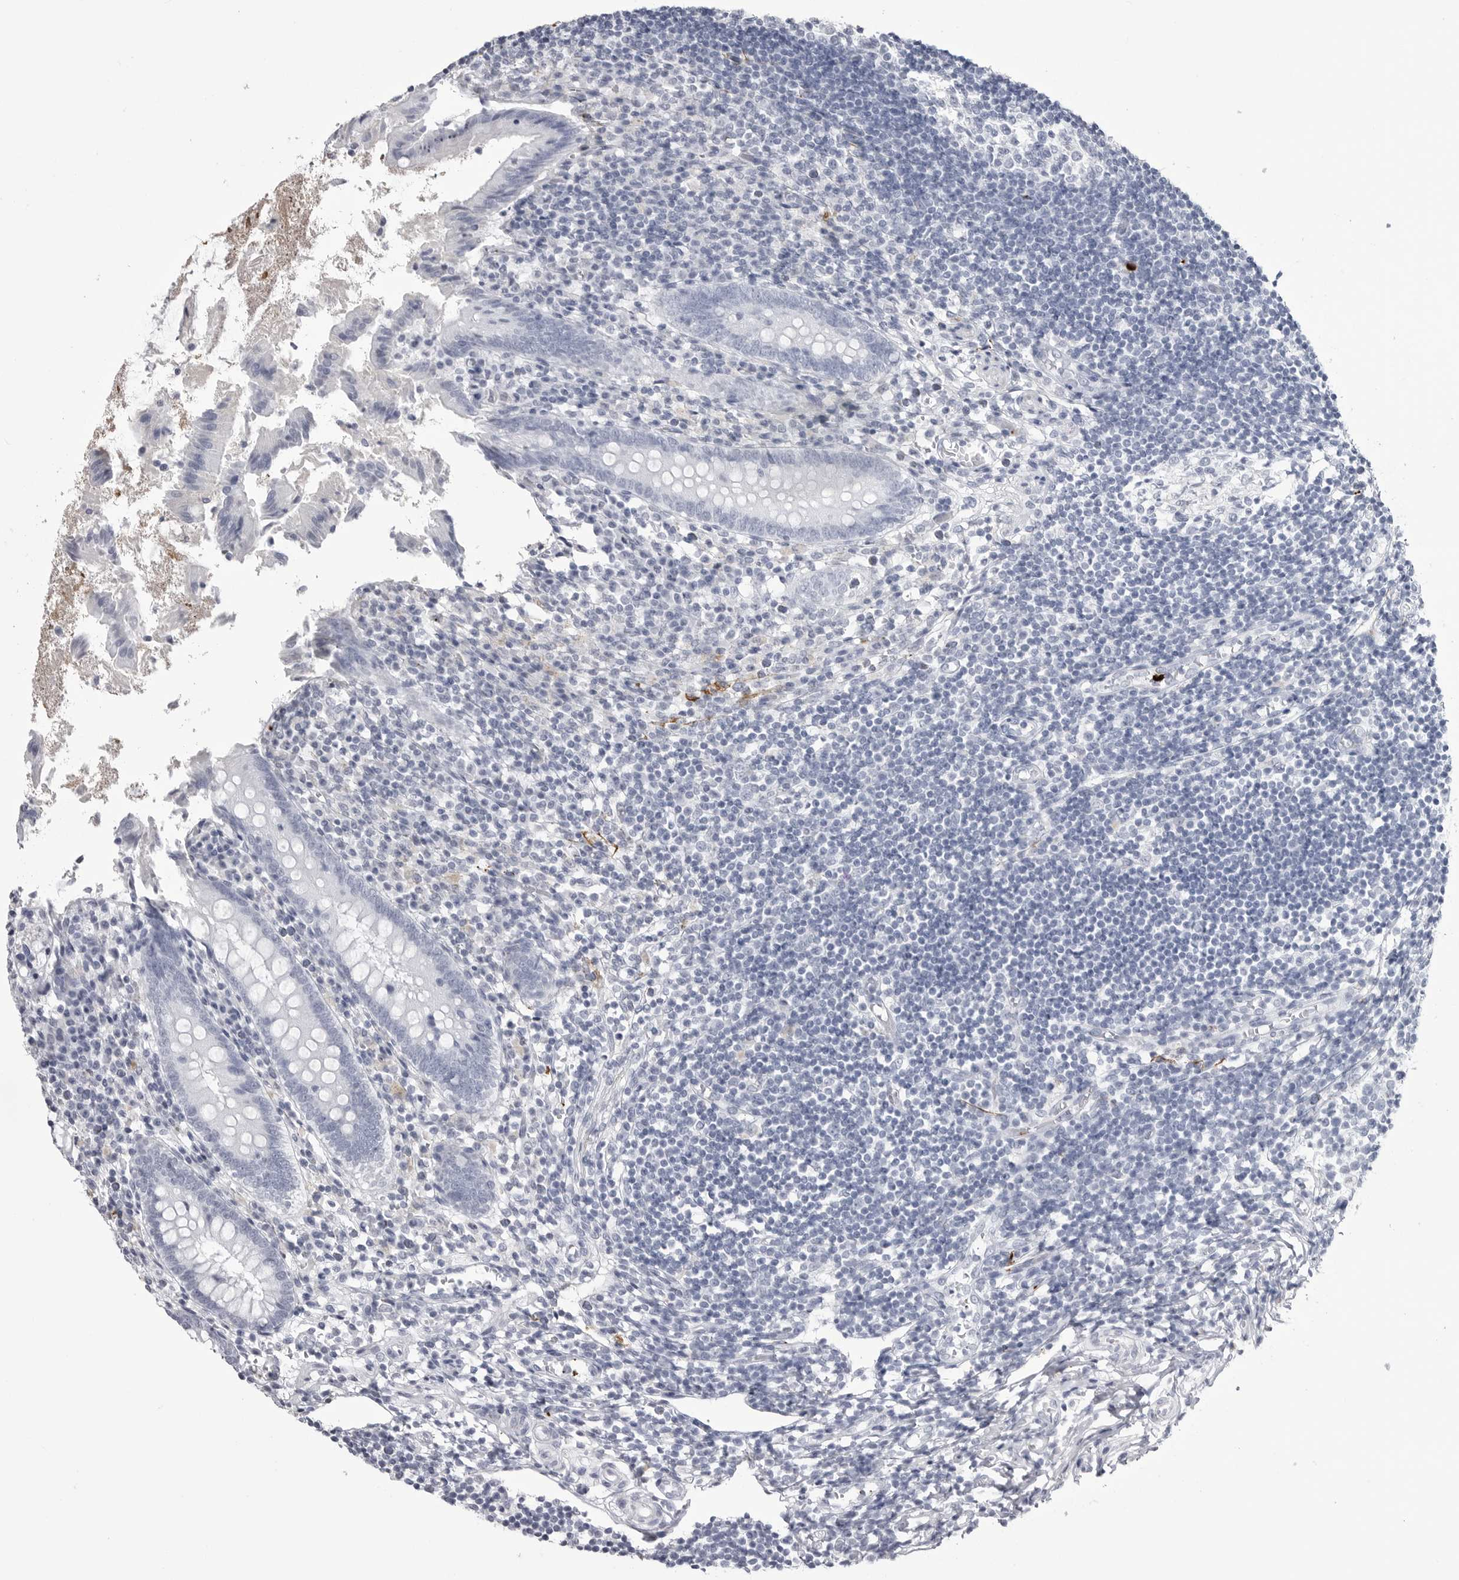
{"staining": {"intensity": "negative", "quantity": "none", "location": "none"}, "tissue": "appendix", "cell_type": "Glandular cells", "image_type": "normal", "snomed": [{"axis": "morphology", "description": "Normal tissue, NOS"}, {"axis": "topography", "description": "Appendix"}], "caption": "High power microscopy image of an immunohistochemistry (IHC) micrograph of unremarkable appendix, revealing no significant staining in glandular cells. (DAB (3,3'-diaminobenzidine) immunohistochemistry (IHC), high magnification).", "gene": "COL26A1", "patient": {"sex": "female", "age": 17}}